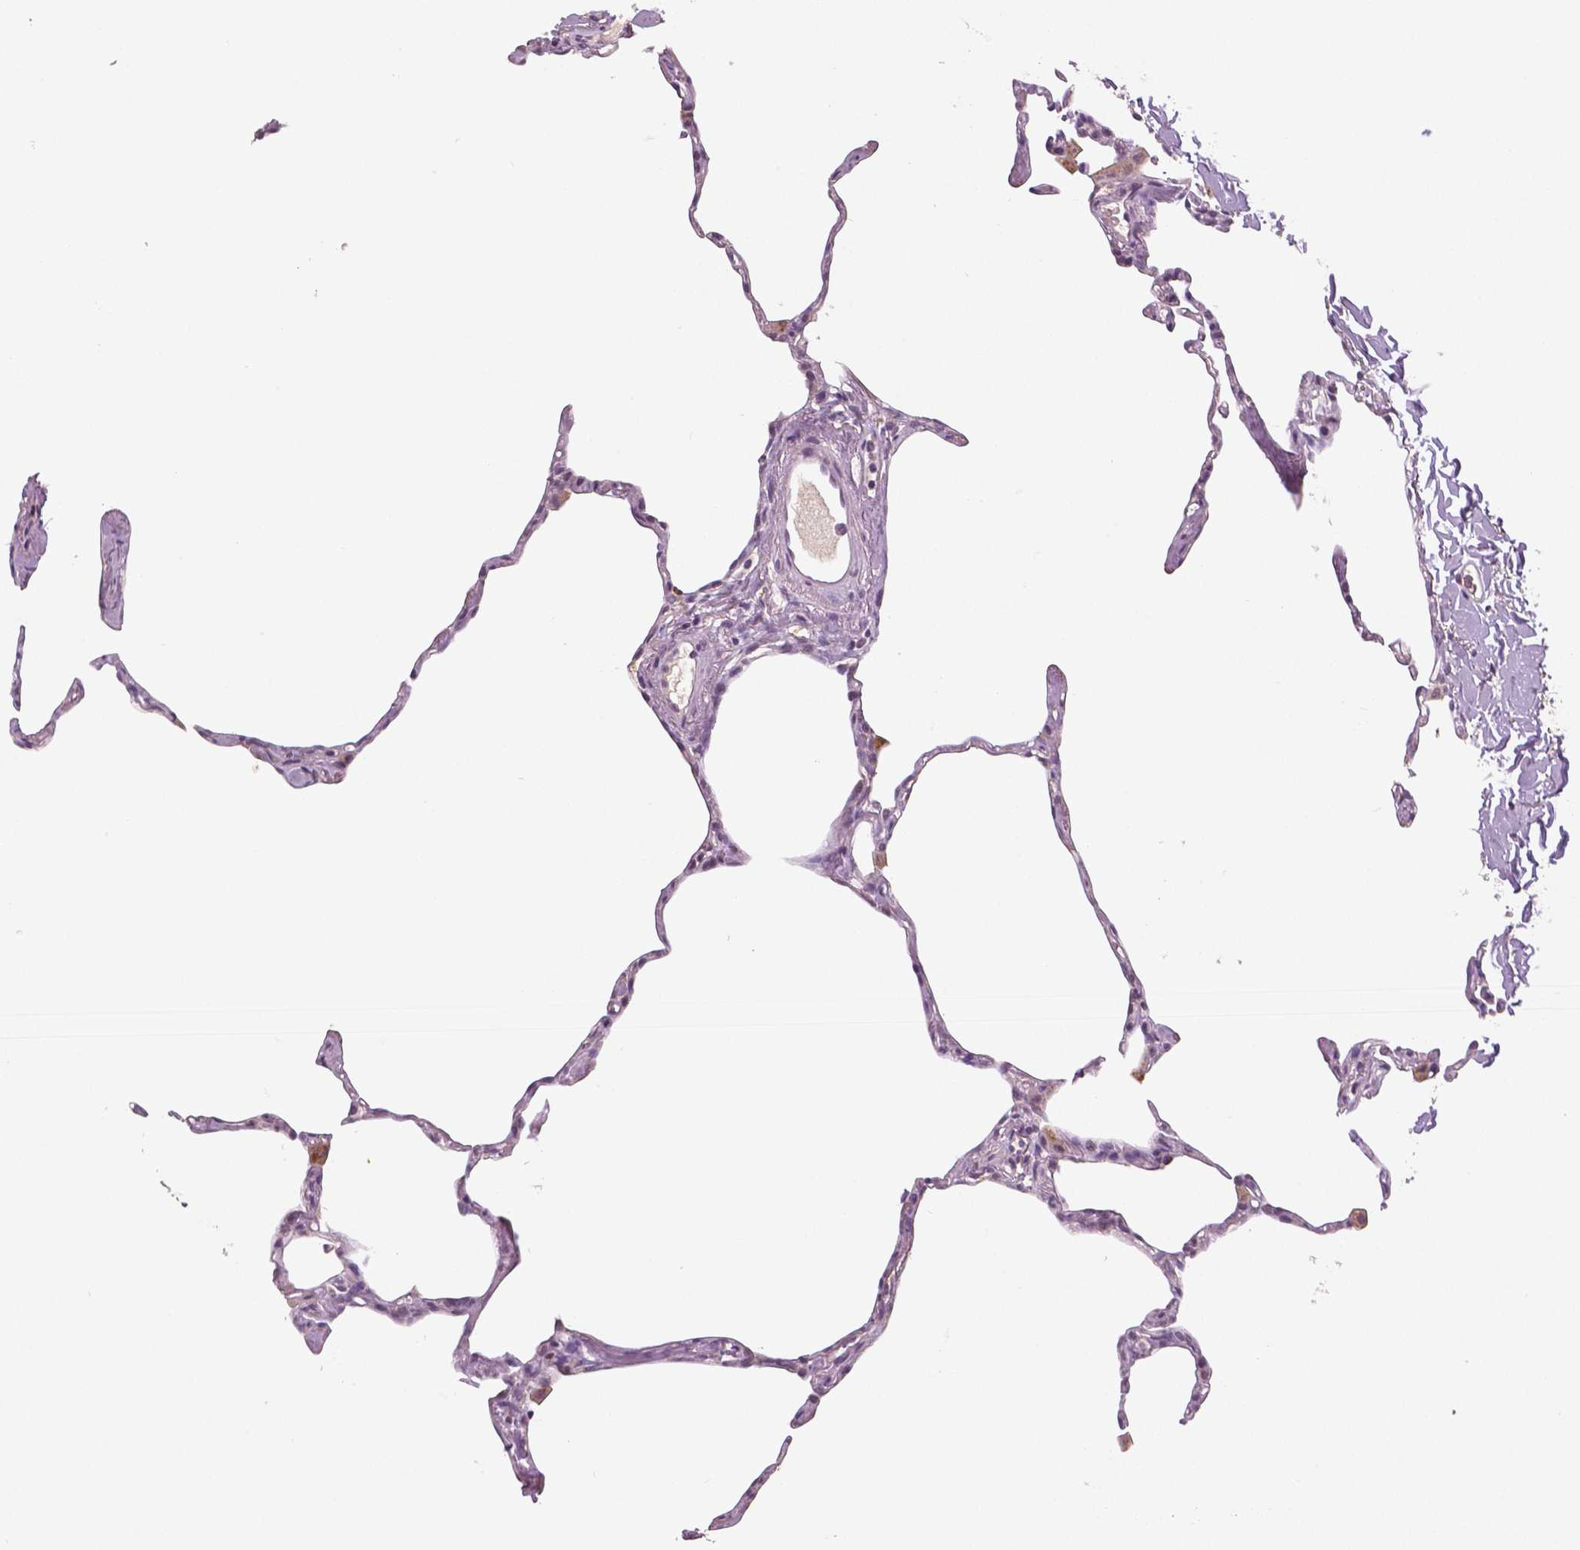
{"staining": {"intensity": "negative", "quantity": "none", "location": "none"}, "tissue": "lung", "cell_type": "Alveolar cells", "image_type": "normal", "snomed": [{"axis": "morphology", "description": "Normal tissue, NOS"}, {"axis": "topography", "description": "Lung"}], "caption": "DAB immunohistochemical staining of normal human lung demonstrates no significant staining in alveolar cells.", "gene": "MKI67", "patient": {"sex": "male", "age": 65}}